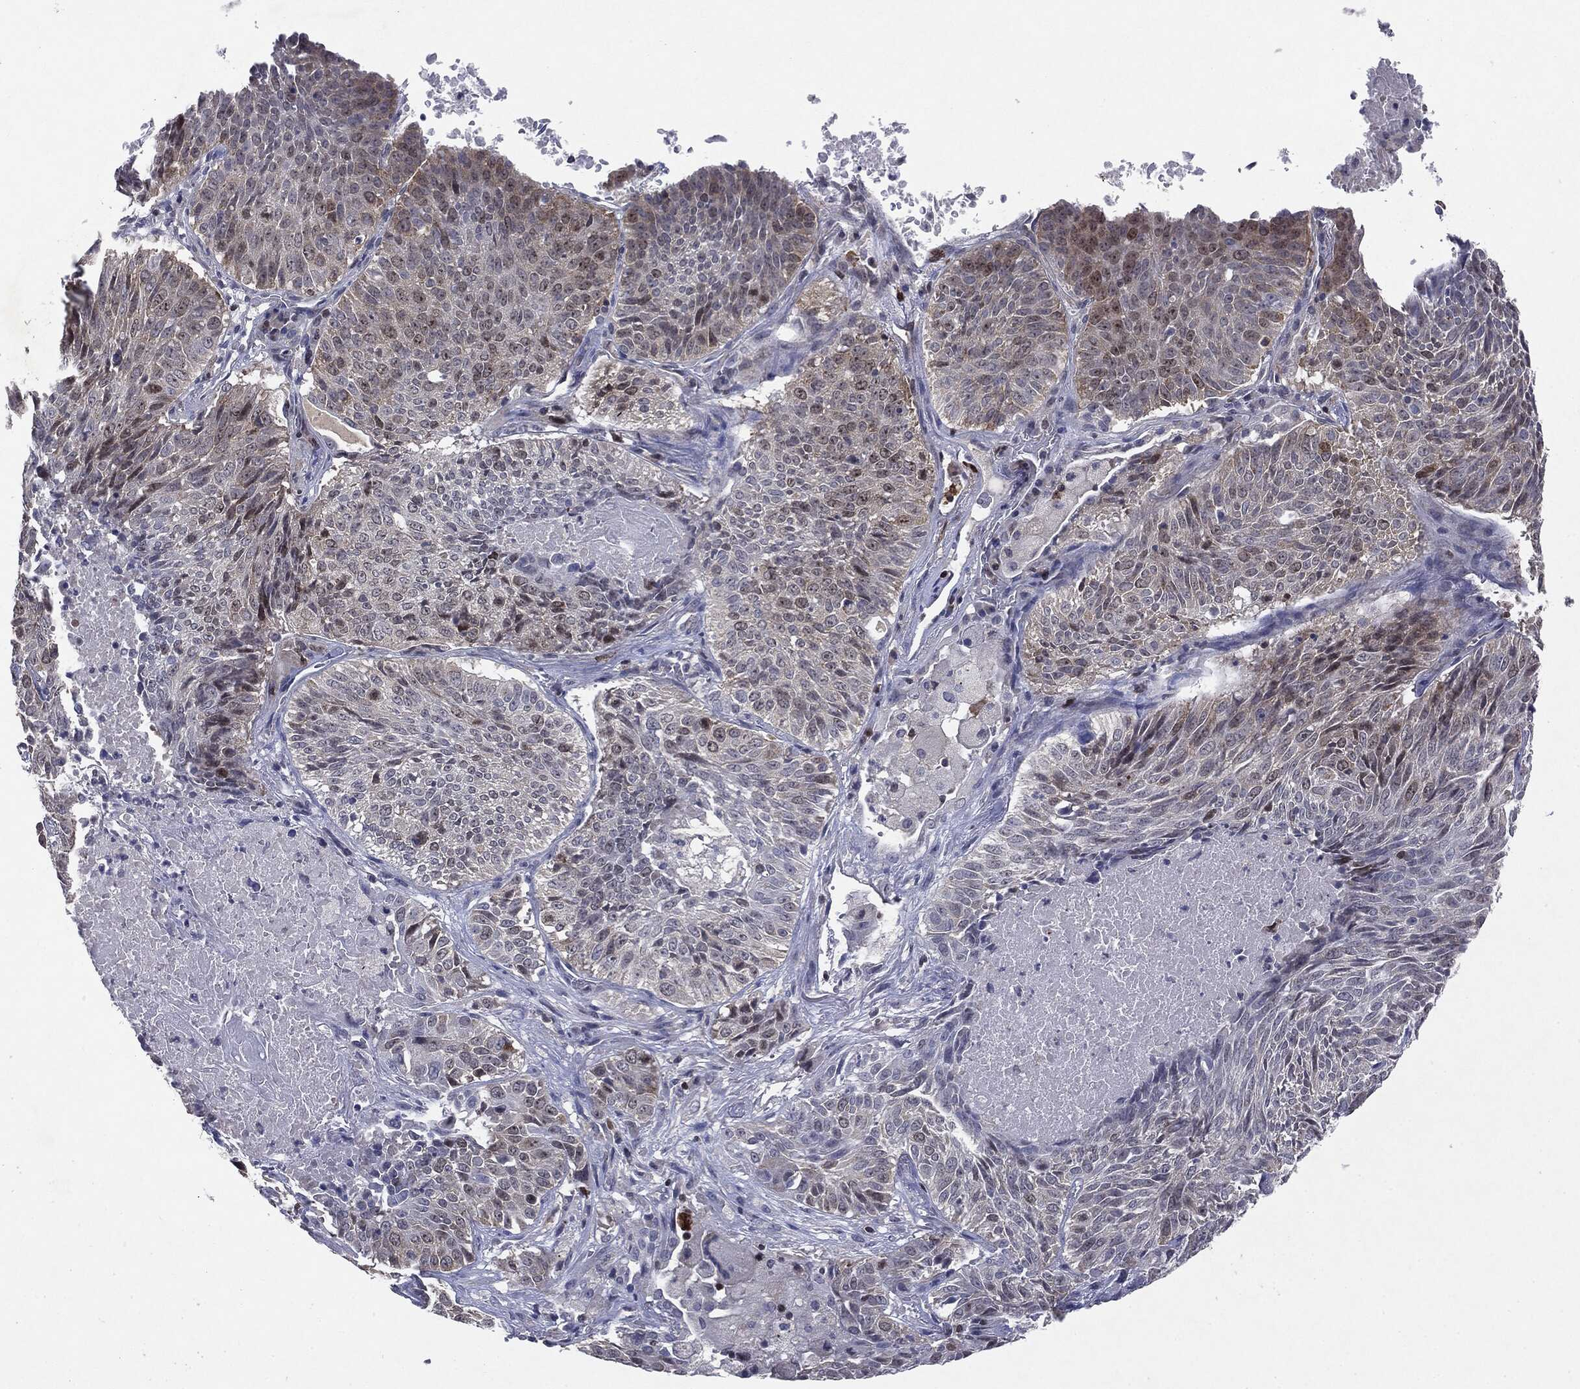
{"staining": {"intensity": "weak", "quantity": "<25%", "location": "nuclear"}, "tissue": "lung cancer", "cell_type": "Tumor cells", "image_type": "cancer", "snomed": [{"axis": "morphology", "description": "Squamous cell carcinoma, NOS"}, {"axis": "topography", "description": "Lung"}], "caption": "Lung cancer (squamous cell carcinoma) was stained to show a protein in brown. There is no significant staining in tumor cells. (DAB (3,3'-diaminobenzidine) IHC, high magnification).", "gene": "KIF2C", "patient": {"sex": "male", "age": 64}}